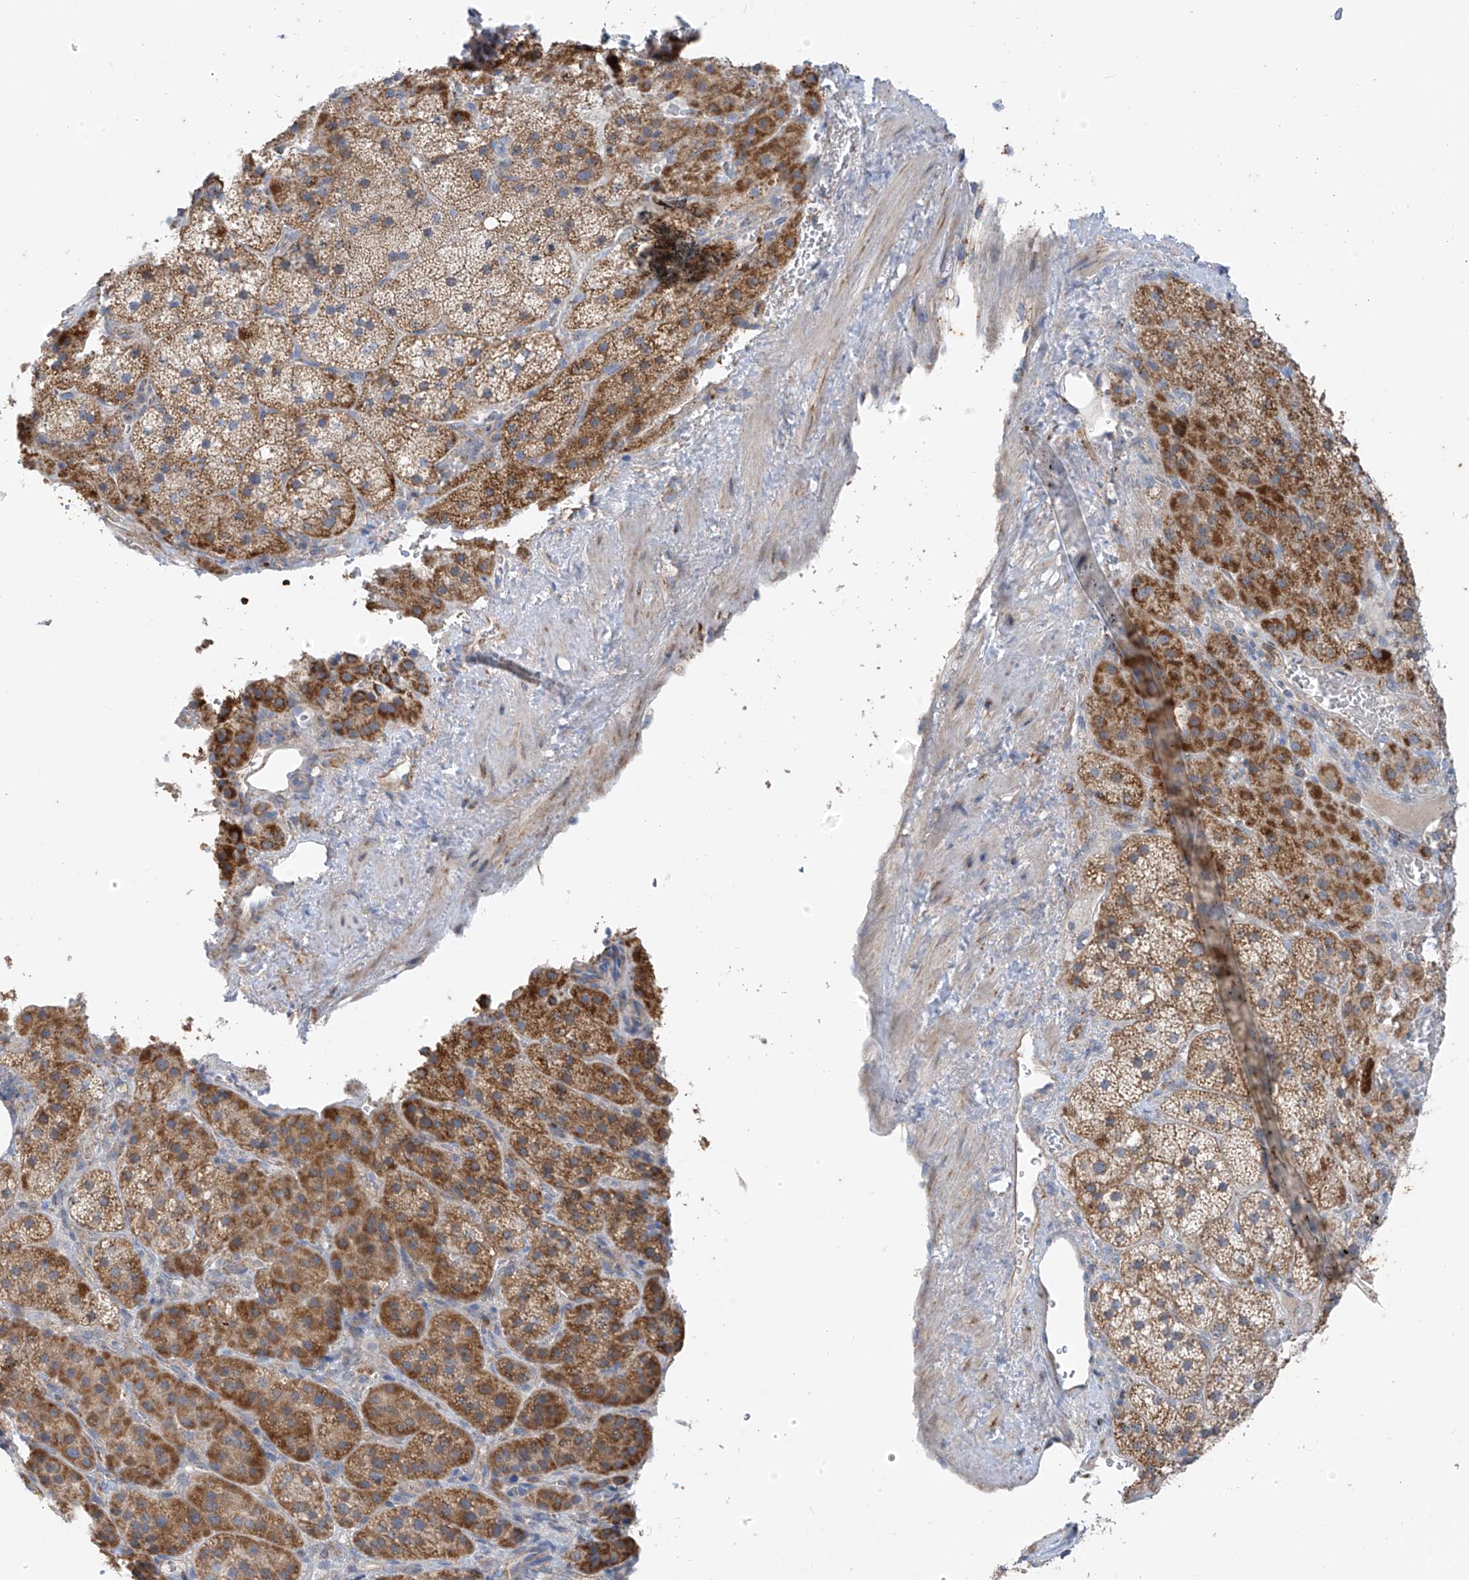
{"staining": {"intensity": "moderate", "quantity": ">75%", "location": "cytoplasmic/membranous"}, "tissue": "adrenal gland", "cell_type": "Glandular cells", "image_type": "normal", "snomed": [{"axis": "morphology", "description": "Normal tissue, NOS"}, {"axis": "topography", "description": "Adrenal gland"}], "caption": "Human adrenal gland stained with a brown dye reveals moderate cytoplasmic/membranous positive expression in about >75% of glandular cells.", "gene": "EOMES", "patient": {"sex": "female", "age": 59}}